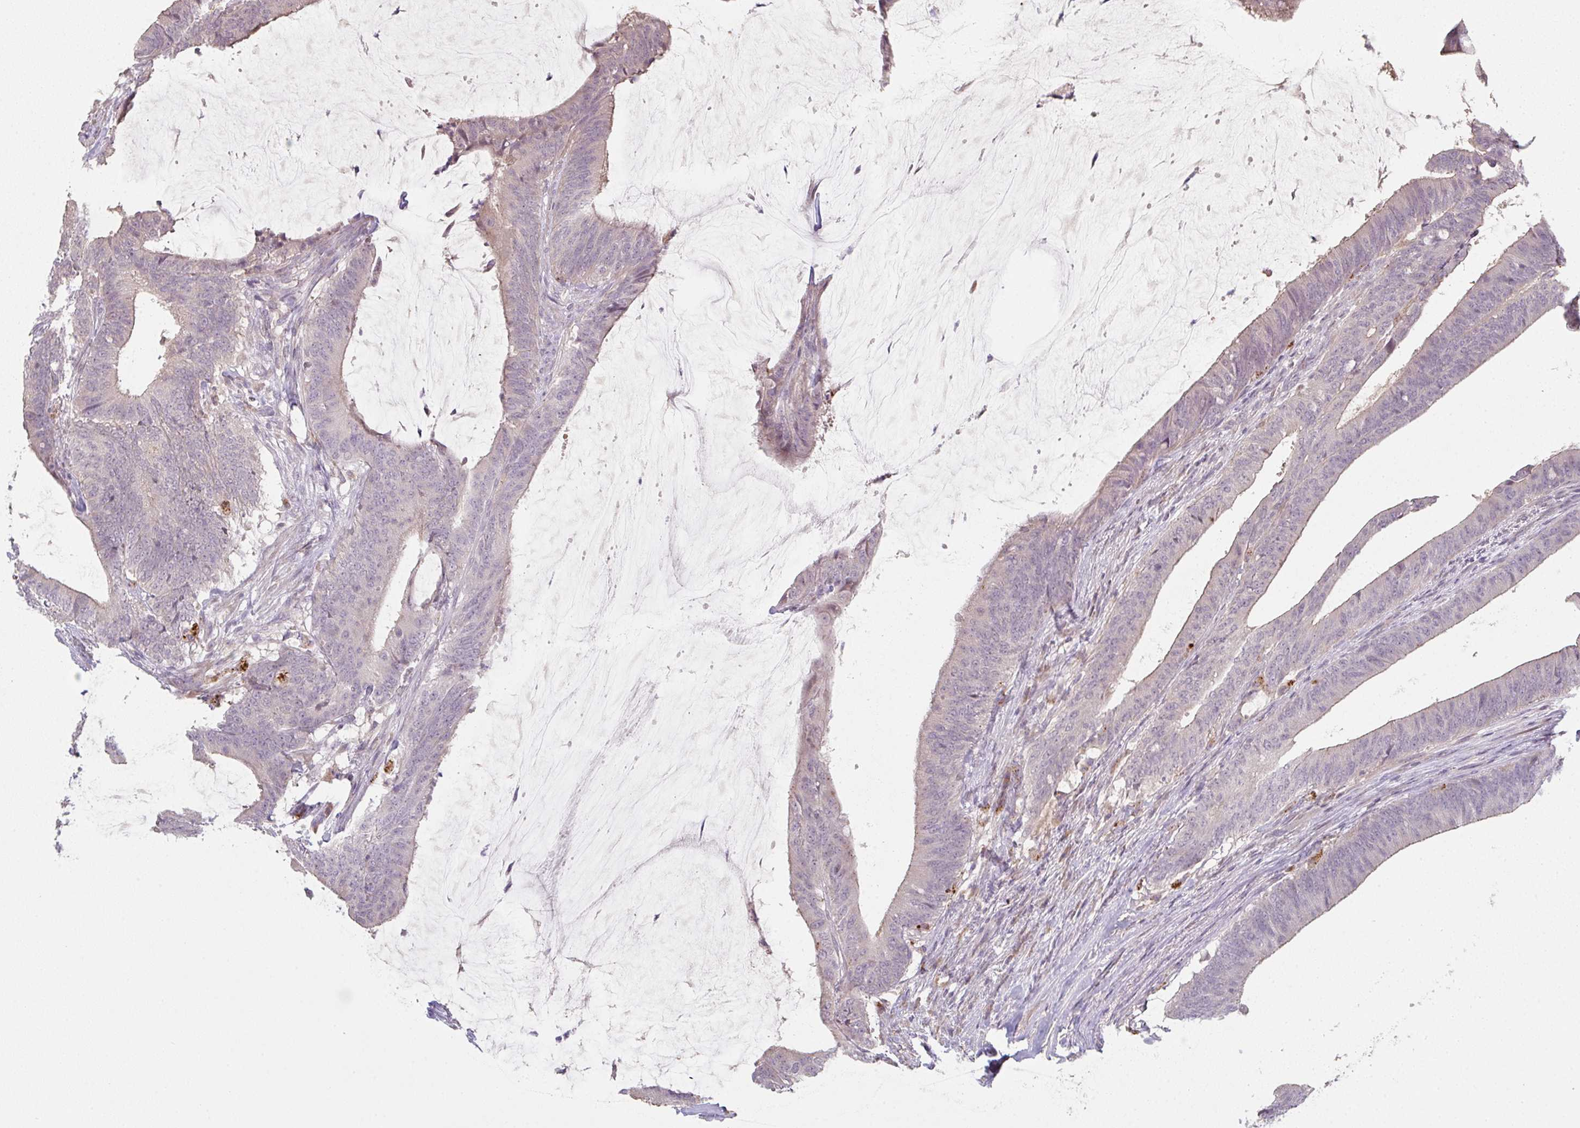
{"staining": {"intensity": "weak", "quantity": "<25%", "location": "cytoplasmic/membranous"}, "tissue": "colorectal cancer", "cell_type": "Tumor cells", "image_type": "cancer", "snomed": [{"axis": "morphology", "description": "Adenocarcinoma, NOS"}, {"axis": "topography", "description": "Colon"}], "caption": "A high-resolution image shows IHC staining of colorectal cancer, which reveals no significant expression in tumor cells.", "gene": "TMEM237", "patient": {"sex": "female", "age": 43}}